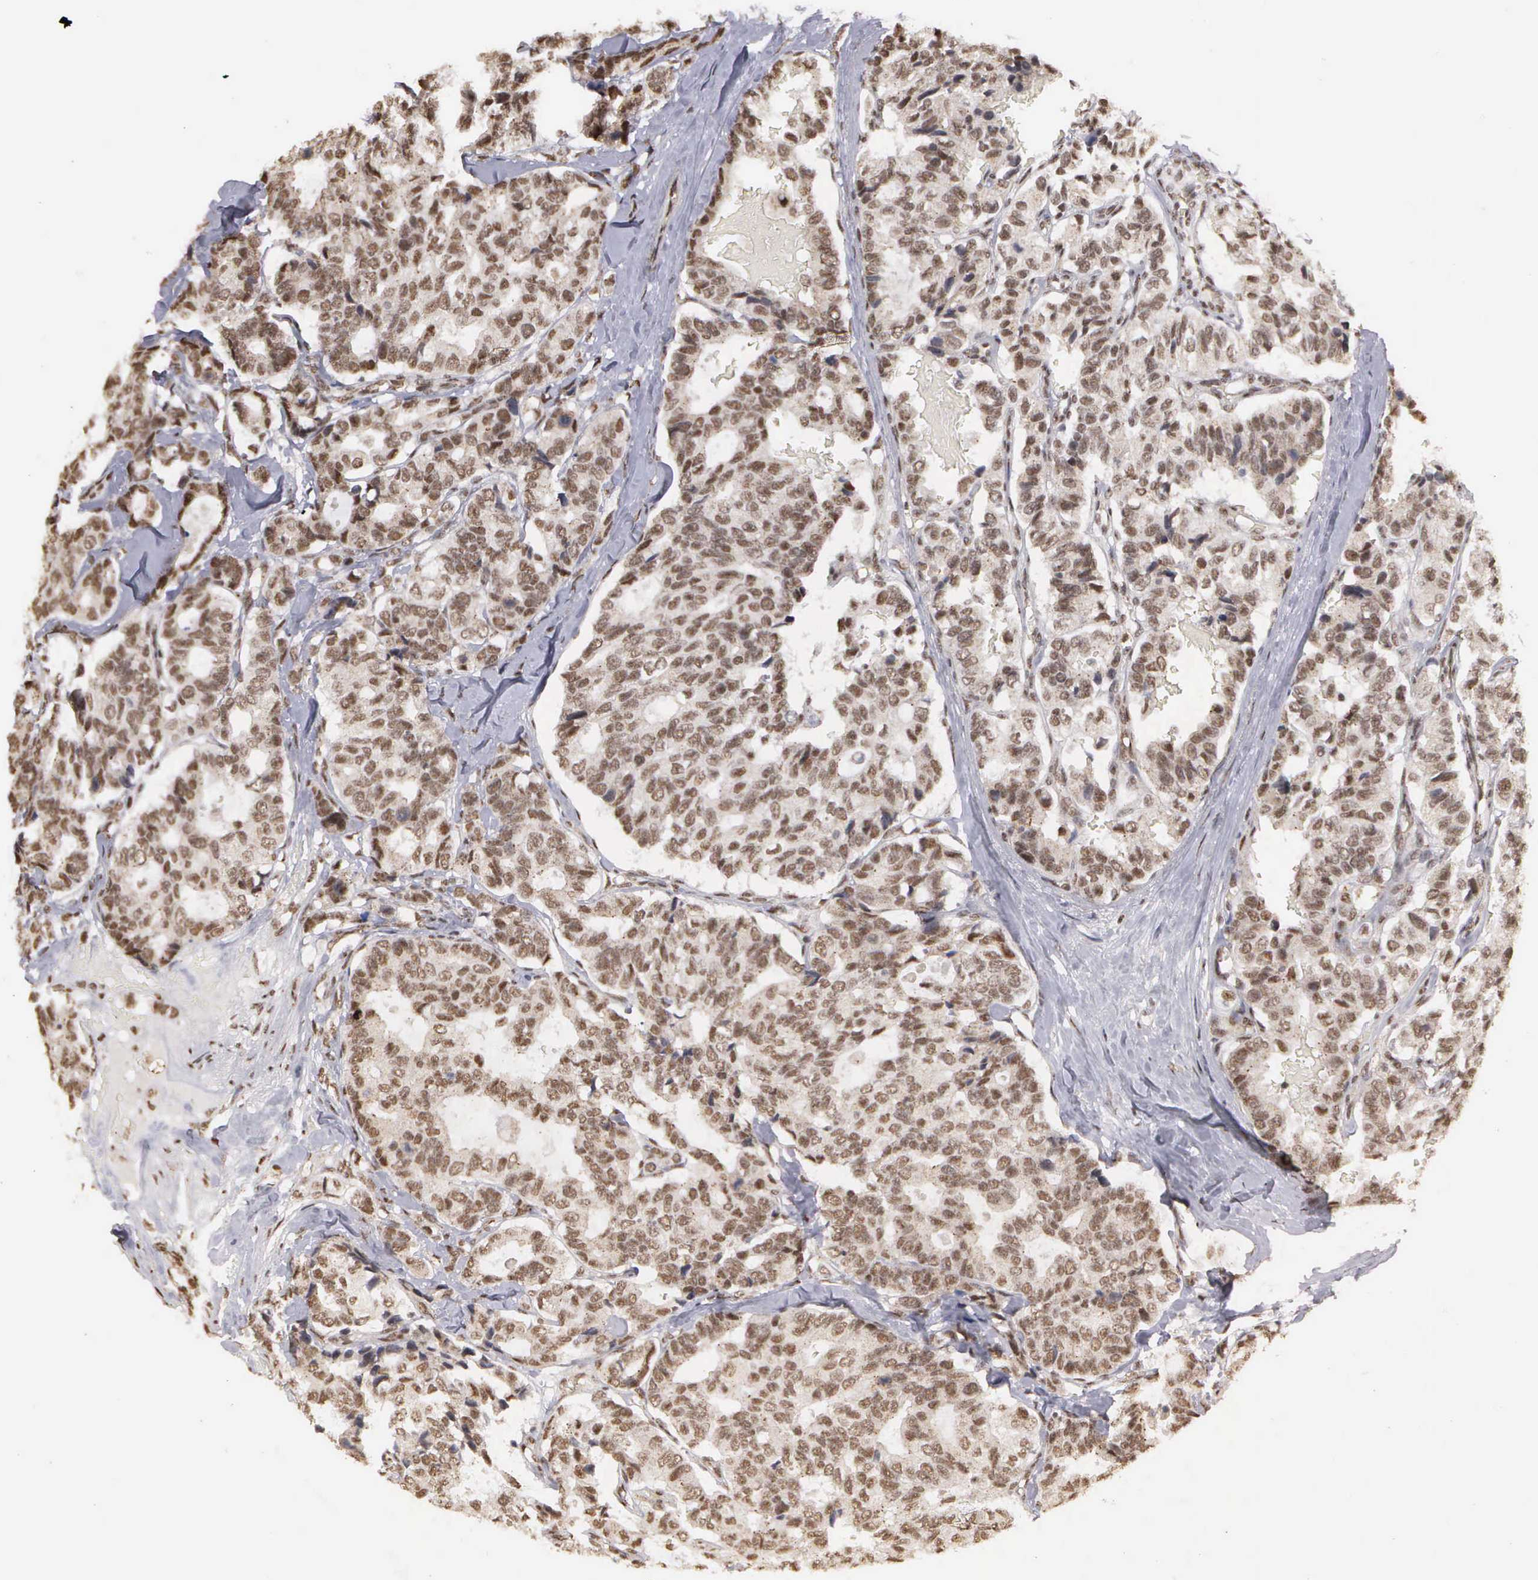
{"staining": {"intensity": "moderate", "quantity": ">75%", "location": "nuclear"}, "tissue": "breast cancer", "cell_type": "Tumor cells", "image_type": "cancer", "snomed": [{"axis": "morphology", "description": "Duct carcinoma"}, {"axis": "topography", "description": "Breast"}], "caption": "Protein staining of infiltrating ductal carcinoma (breast) tissue demonstrates moderate nuclear staining in about >75% of tumor cells.", "gene": "GTF2A1", "patient": {"sex": "female", "age": 69}}